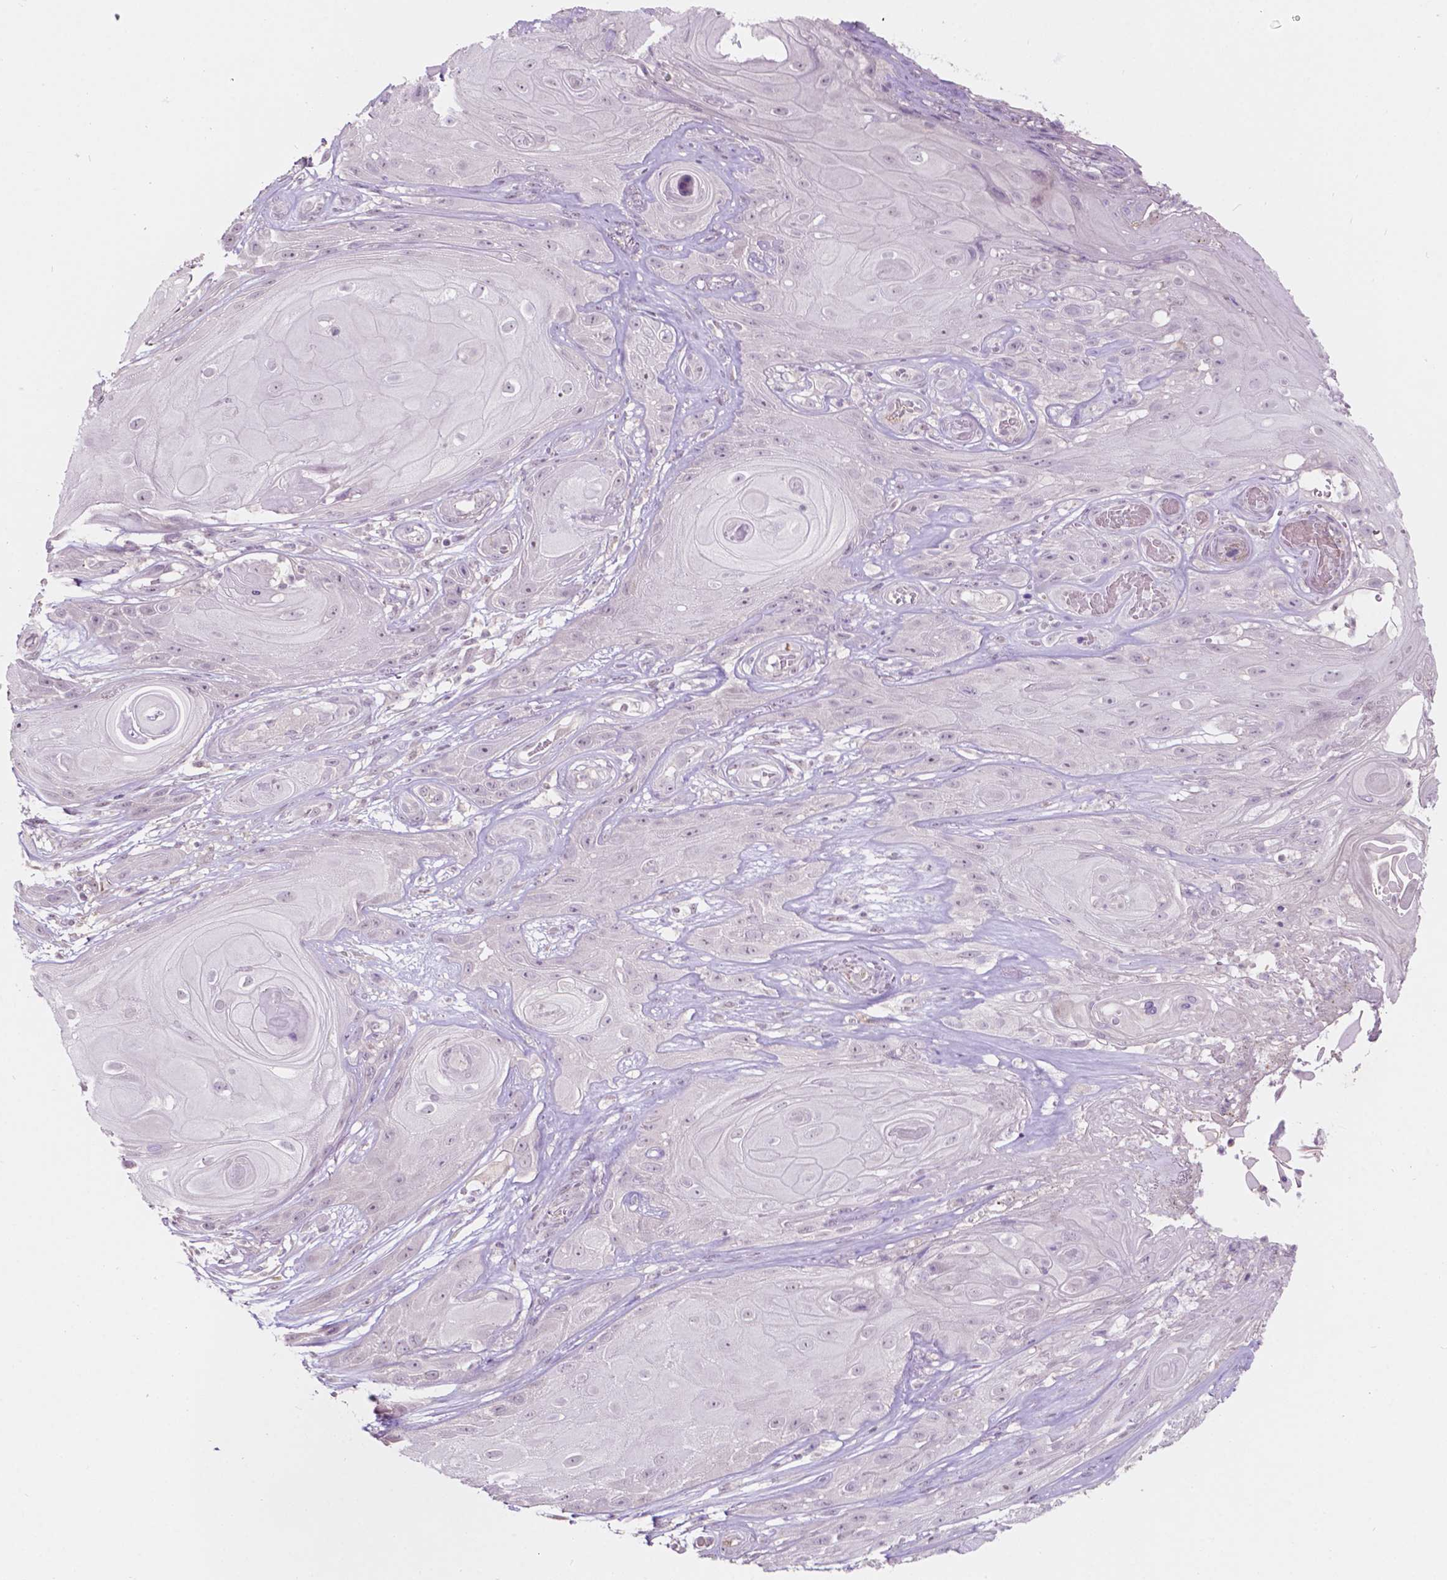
{"staining": {"intensity": "negative", "quantity": "none", "location": "none"}, "tissue": "skin cancer", "cell_type": "Tumor cells", "image_type": "cancer", "snomed": [{"axis": "morphology", "description": "Squamous cell carcinoma, NOS"}, {"axis": "topography", "description": "Skin"}], "caption": "There is no significant staining in tumor cells of skin cancer (squamous cell carcinoma).", "gene": "TM6SF2", "patient": {"sex": "male", "age": 62}}